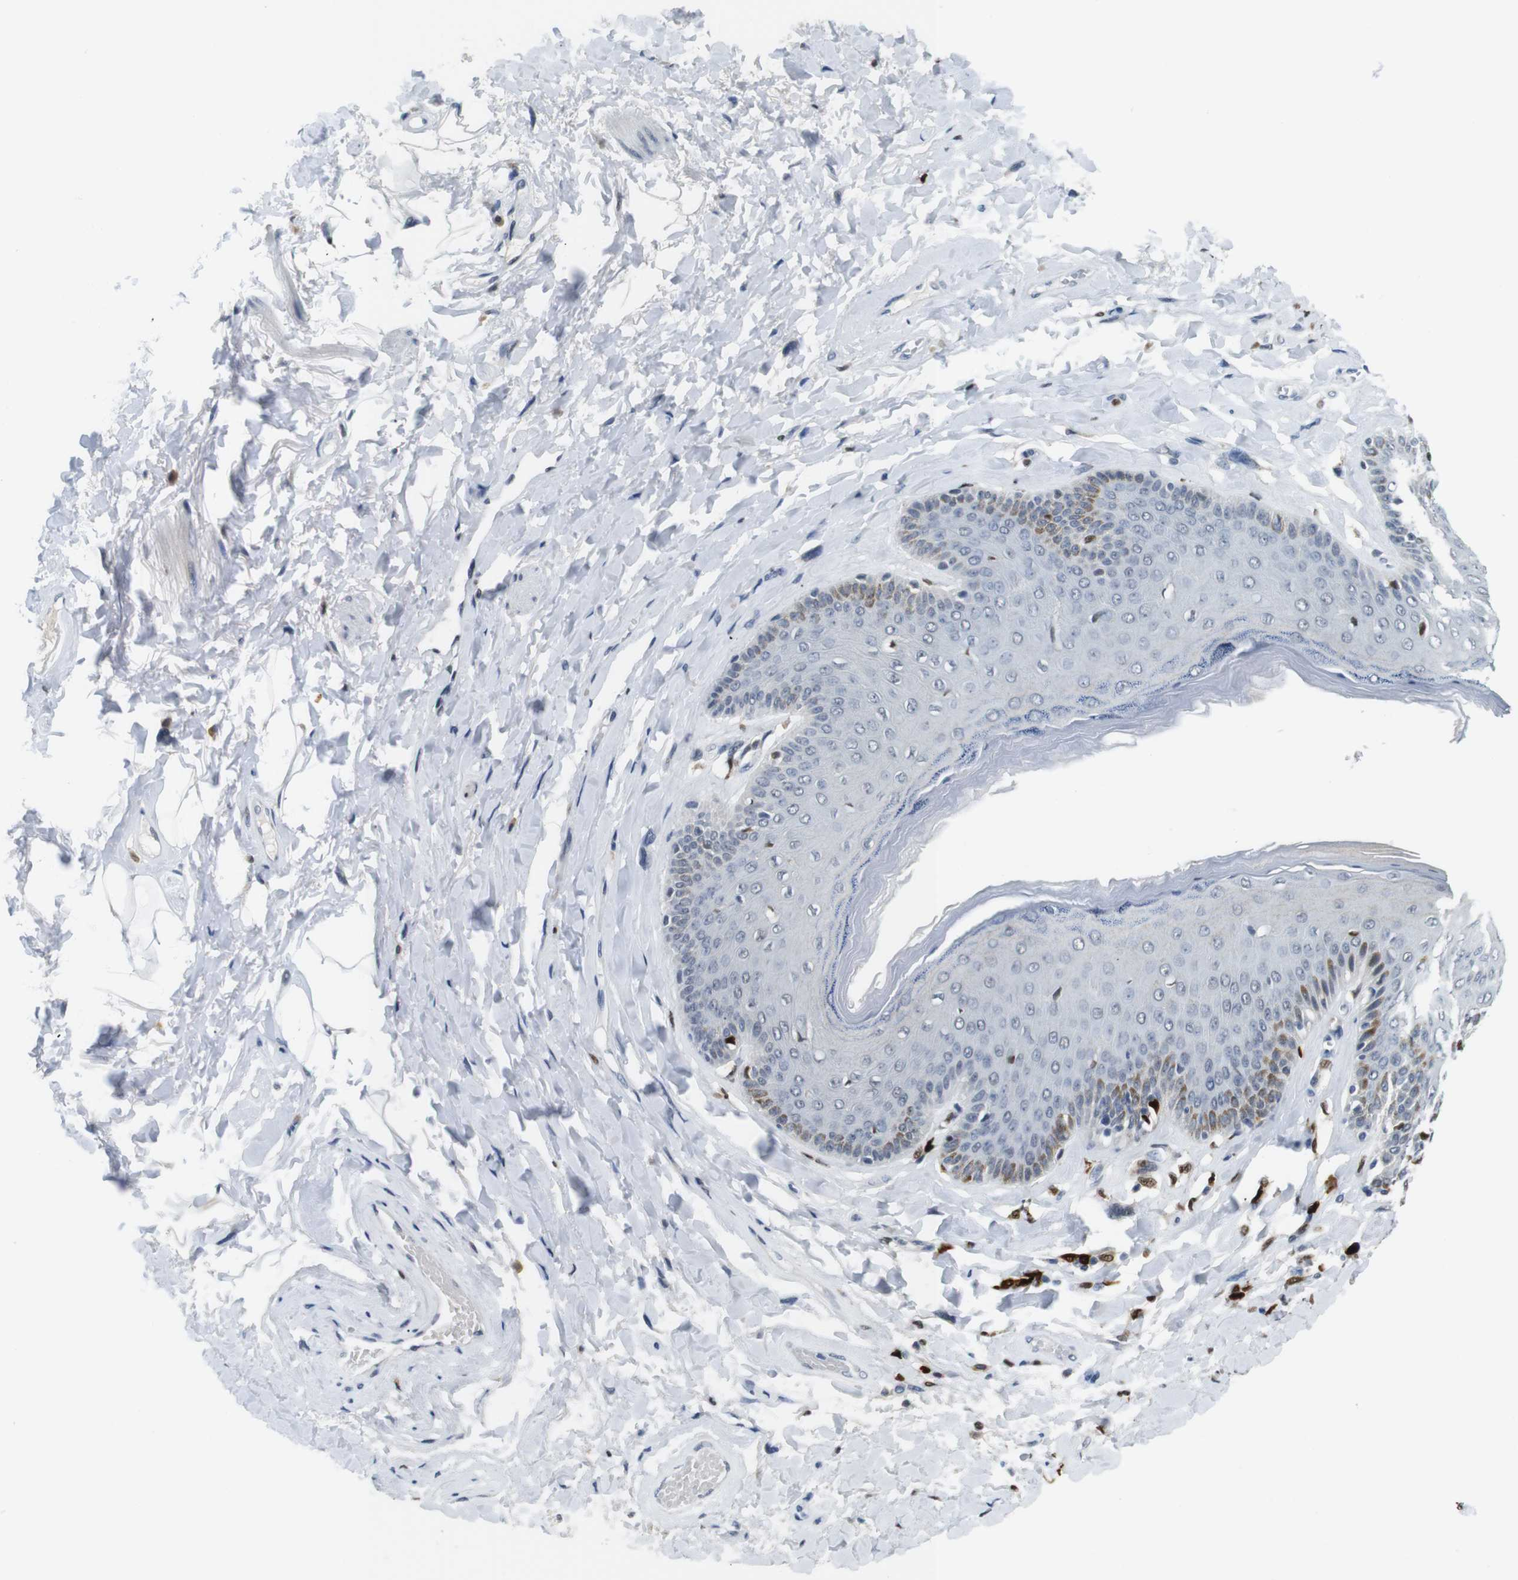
{"staining": {"intensity": "moderate", "quantity": "<25%", "location": "cytoplasmic/membranous"}, "tissue": "skin", "cell_type": "Epidermal cells", "image_type": "normal", "snomed": [{"axis": "morphology", "description": "Normal tissue, NOS"}, {"axis": "topography", "description": "Anal"}], "caption": "Immunohistochemical staining of benign skin displays low levels of moderate cytoplasmic/membranous staining in approximately <25% of epidermal cells. (Brightfield microscopy of DAB IHC at high magnification).", "gene": "IRF8", "patient": {"sex": "male", "age": 69}}